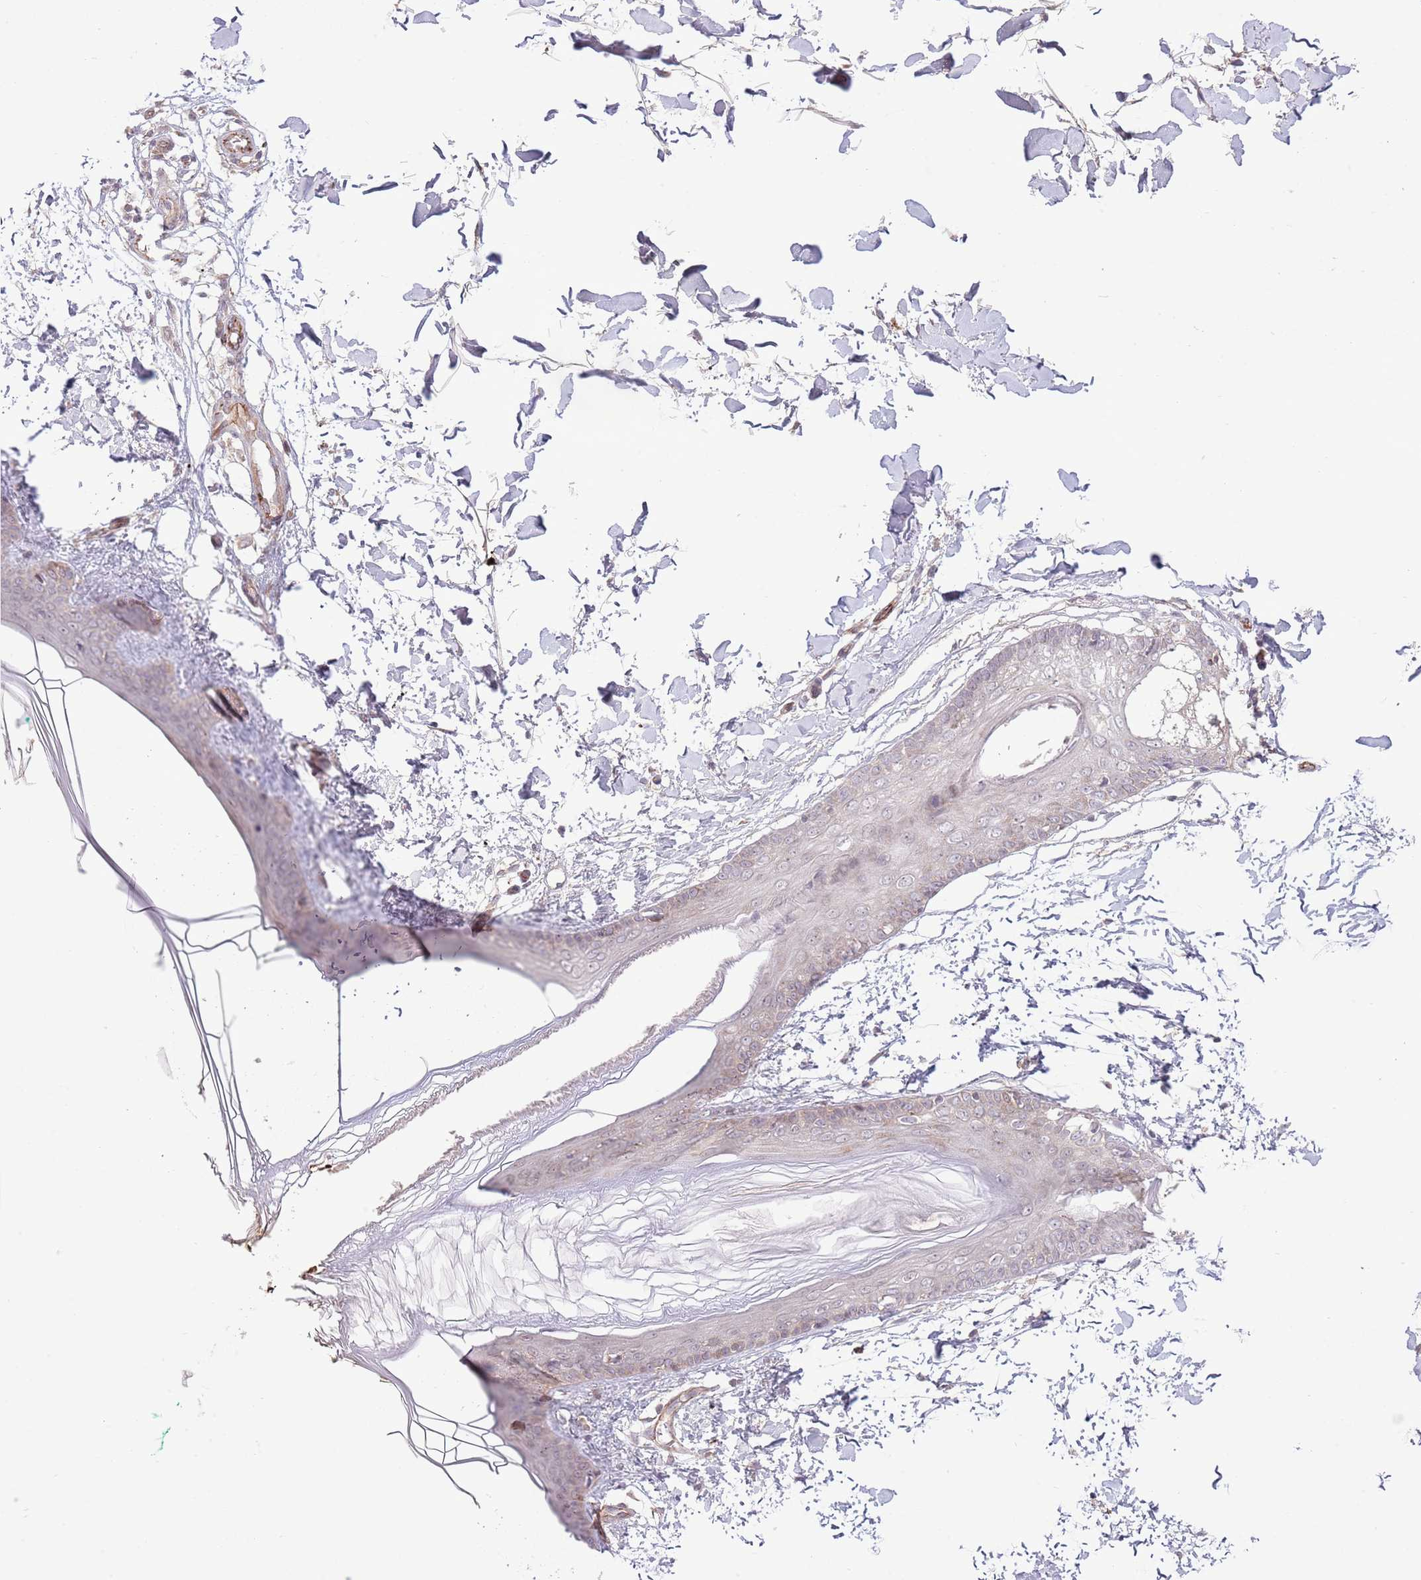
{"staining": {"intensity": "negative", "quantity": "none", "location": "none"}, "tissue": "skin", "cell_type": "Fibroblasts", "image_type": "normal", "snomed": [{"axis": "morphology", "description": "Normal tissue, NOS"}, {"axis": "topography", "description": "Skin"}], "caption": "A high-resolution image shows IHC staining of normal skin, which reveals no significant expression in fibroblasts.", "gene": "DPP10", "patient": {"sex": "female", "age": 34}}